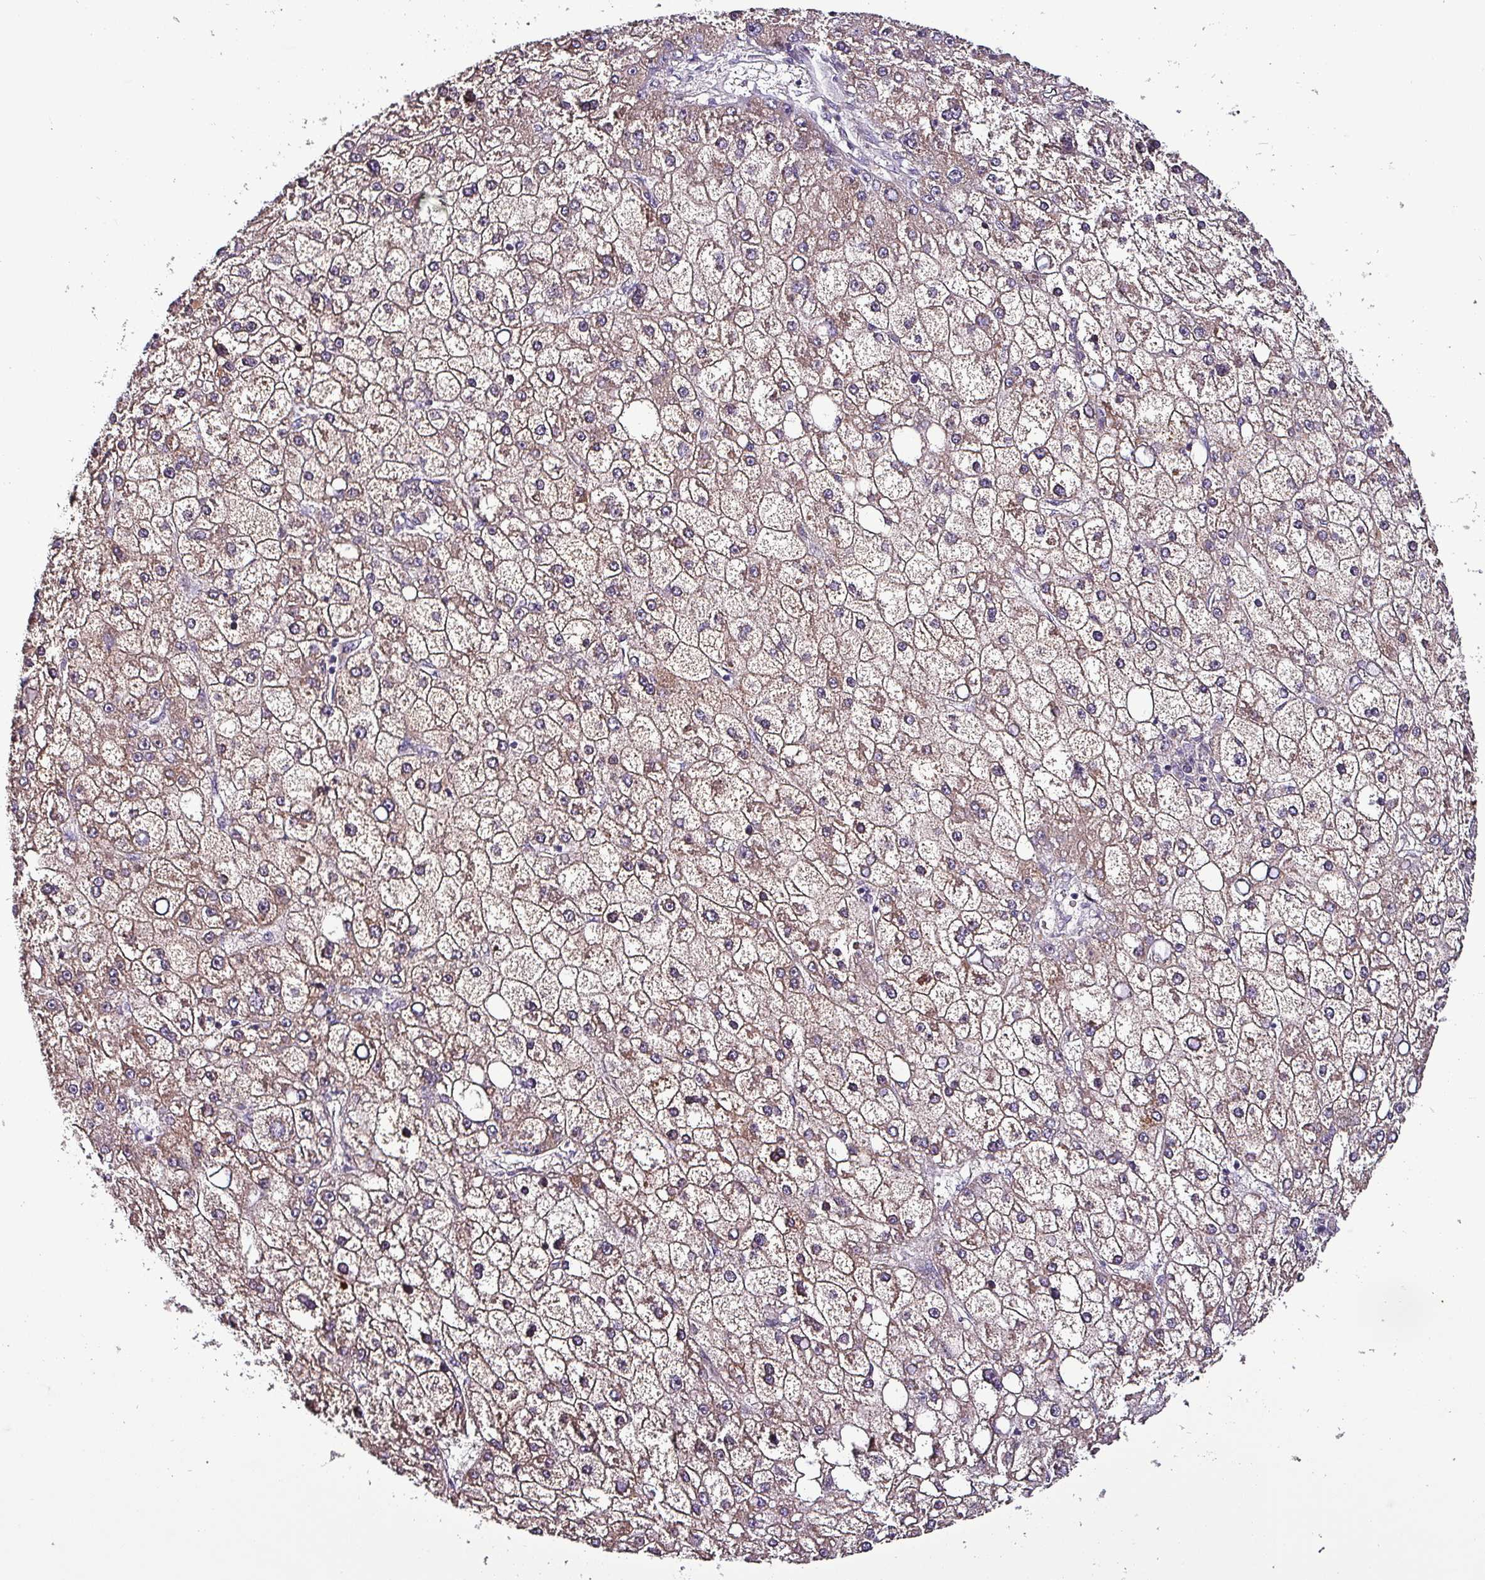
{"staining": {"intensity": "weak", "quantity": ">75%", "location": "cytoplasmic/membranous"}, "tissue": "liver cancer", "cell_type": "Tumor cells", "image_type": "cancer", "snomed": [{"axis": "morphology", "description": "Carcinoma, Hepatocellular, NOS"}, {"axis": "topography", "description": "Liver"}], "caption": "Protein analysis of liver cancer (hepatocellular carcinoma) tissue exhibits weak cytoplasmic/membranous staining in about >75% of tumor cells.", "gene": "GRAPL", "patient": {"sex": "male", "age": 67}}